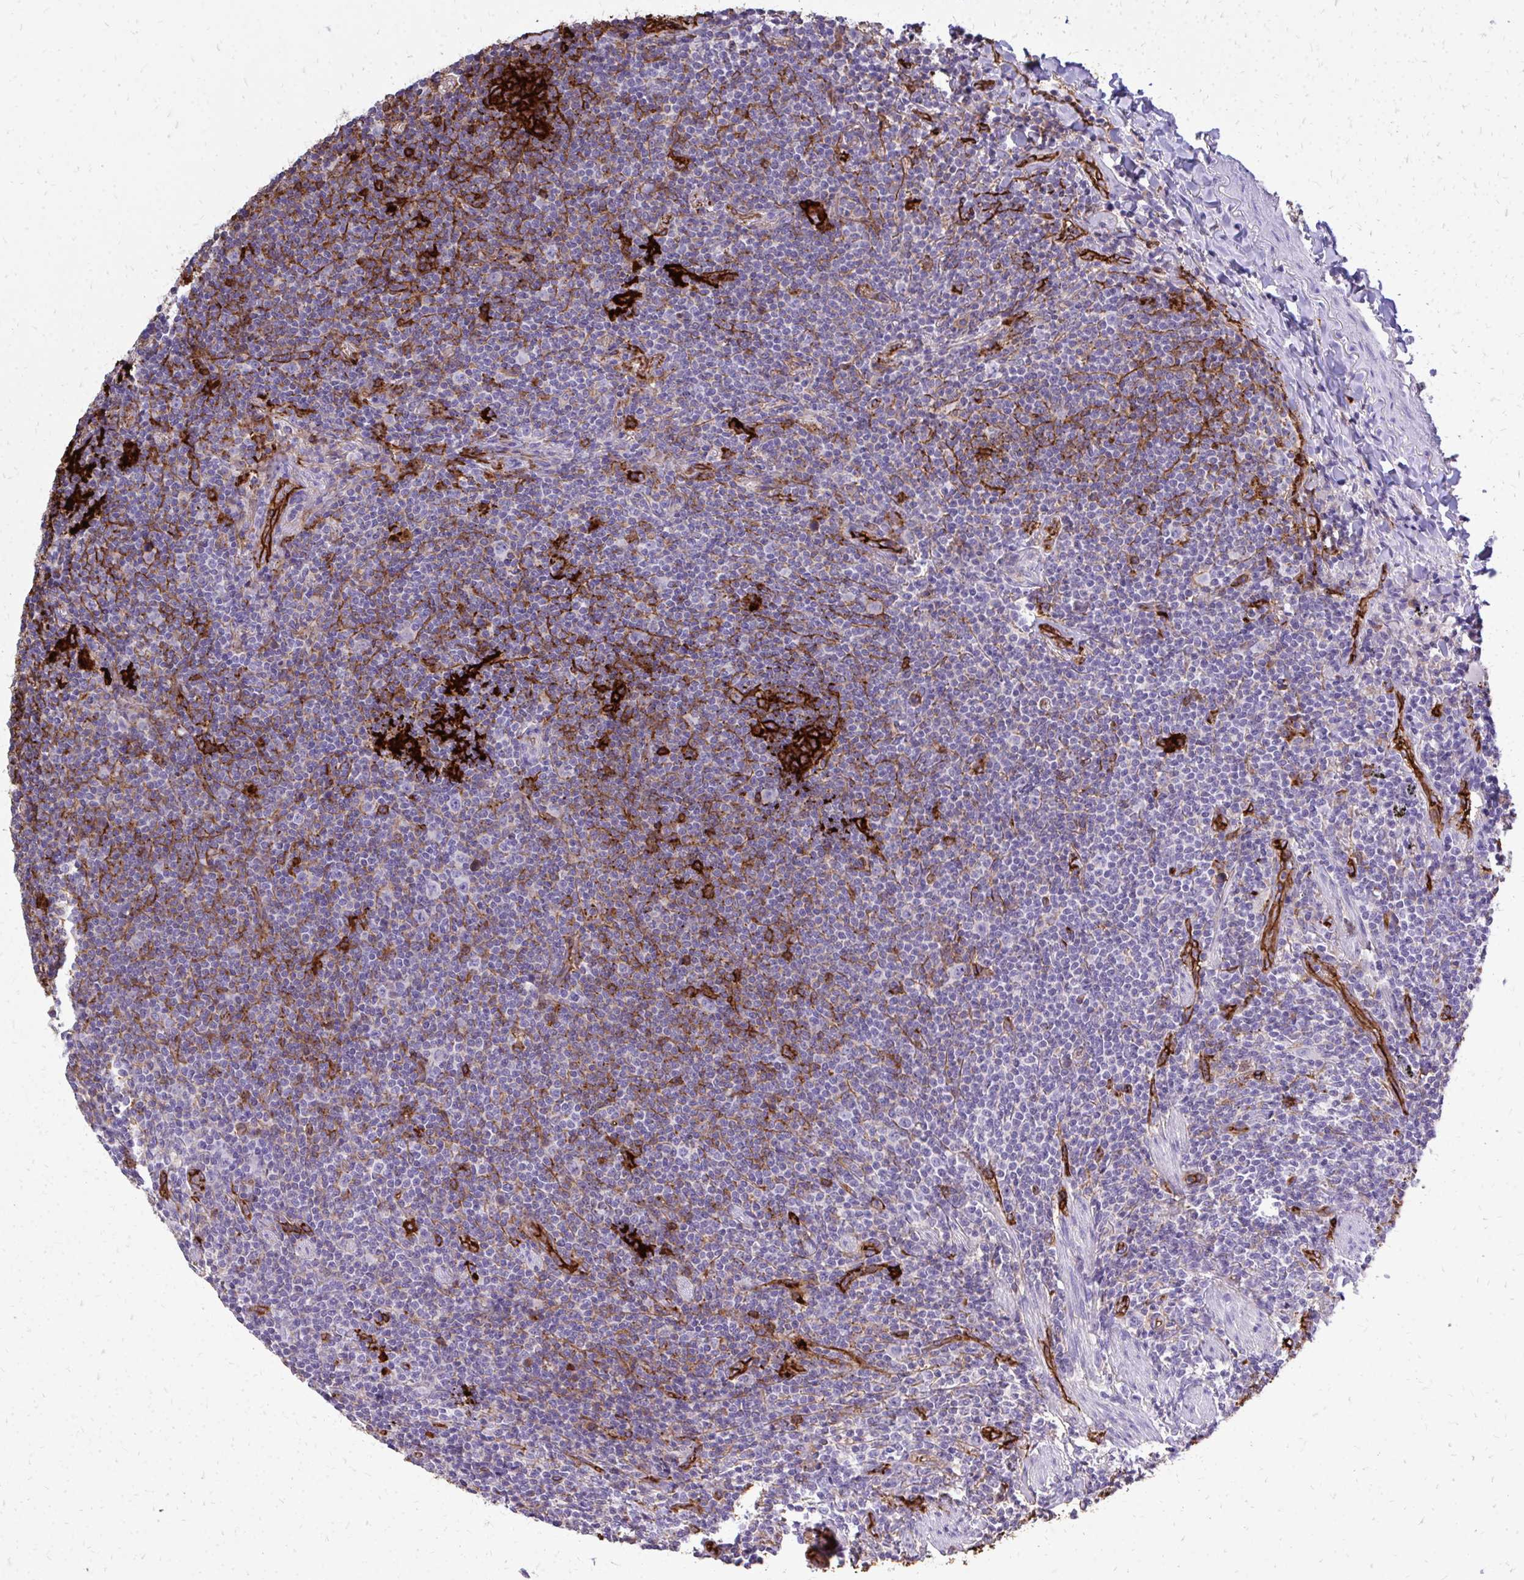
{"staining": {"intensity": "moderate", "quantity": "<25%", "location": "cytoplasmic/membranous"}, "tissue": "lymphoma", "cell_type": "Tumor cells", "image_type": "cancer", "snomed": [{"axis": "morphology", "description": "Malignant lymphoma, non-Hodgkin's type, Low grade"}, {"axis": "topography", "description": "Lung"}], "caption": "Immunohistochemical staining of human low-grade malignant lymphoma, non-Hodgkin's type reveals low levels of moderate cytoplasmic/membranous expression in approximately <25% of tumor cells.", "gene": "MARCKSL1", "patient": {"sex": "female", "age": 71}}